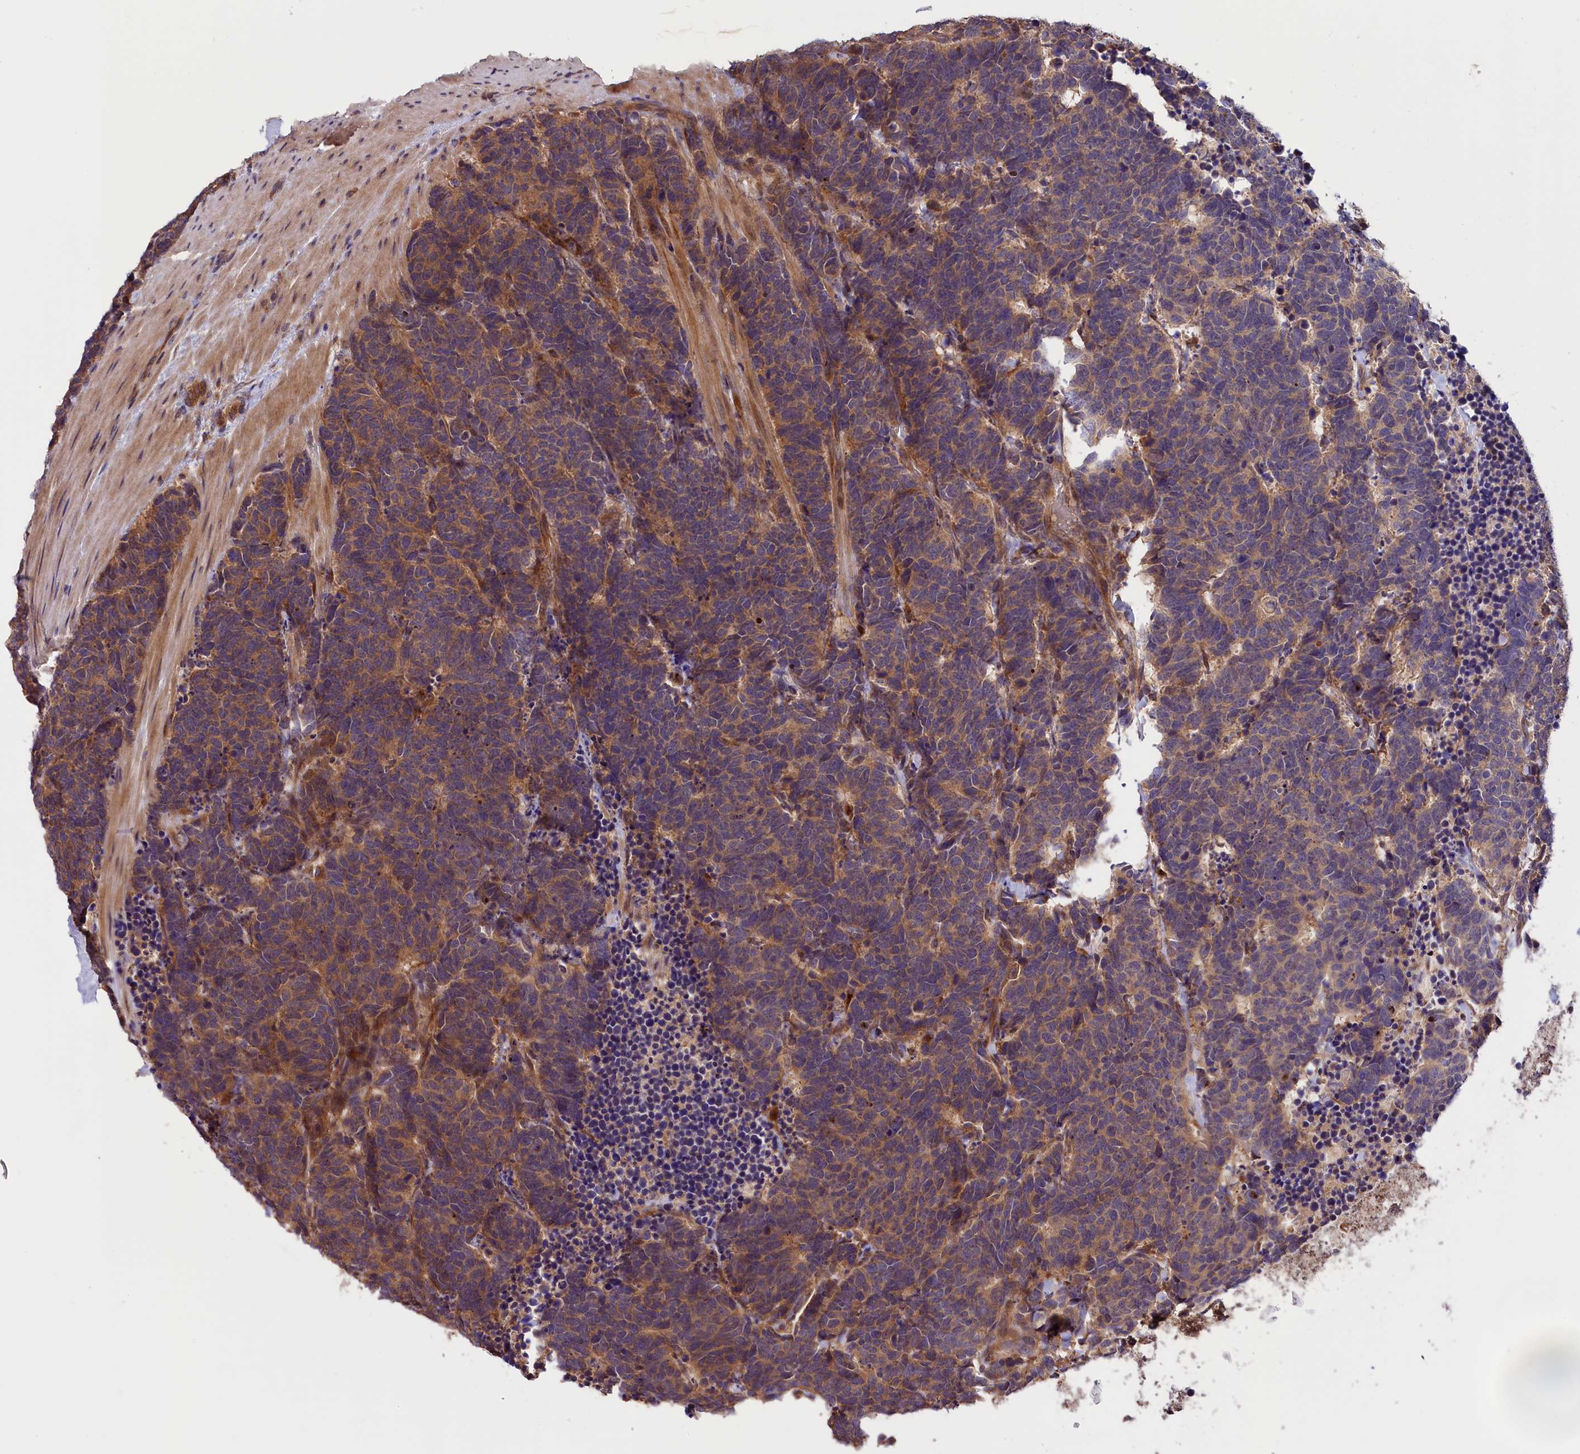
{"staining": {"intensity": "weak", "quantity": ">75%", "location": "cytoplasmic/membranous"}, "tissue": "carcinoid", "cell_type": "Tumor cells", "image_type": "cancer", "snomed": [{"axis": "morphology", "description": "Carcinoma, NOS"}, {"axis": "morphology", "description": "Carcinoid, malignant, NOS"}, {"axis": "topography", "description": "Urinary bladder"}], "caption": "Immunohistochemistry image of neoplastic tissue: carcinoid stained using immunohistochemistry (IHC) displays low levels of weak protein expression localized specifically in the cytoplasmic/membranous of tumor cells, appearing as a cytoplasmic/membranous brown color.", "gene": "SETD6", "patient": {"sex": "male", "age": 57}}